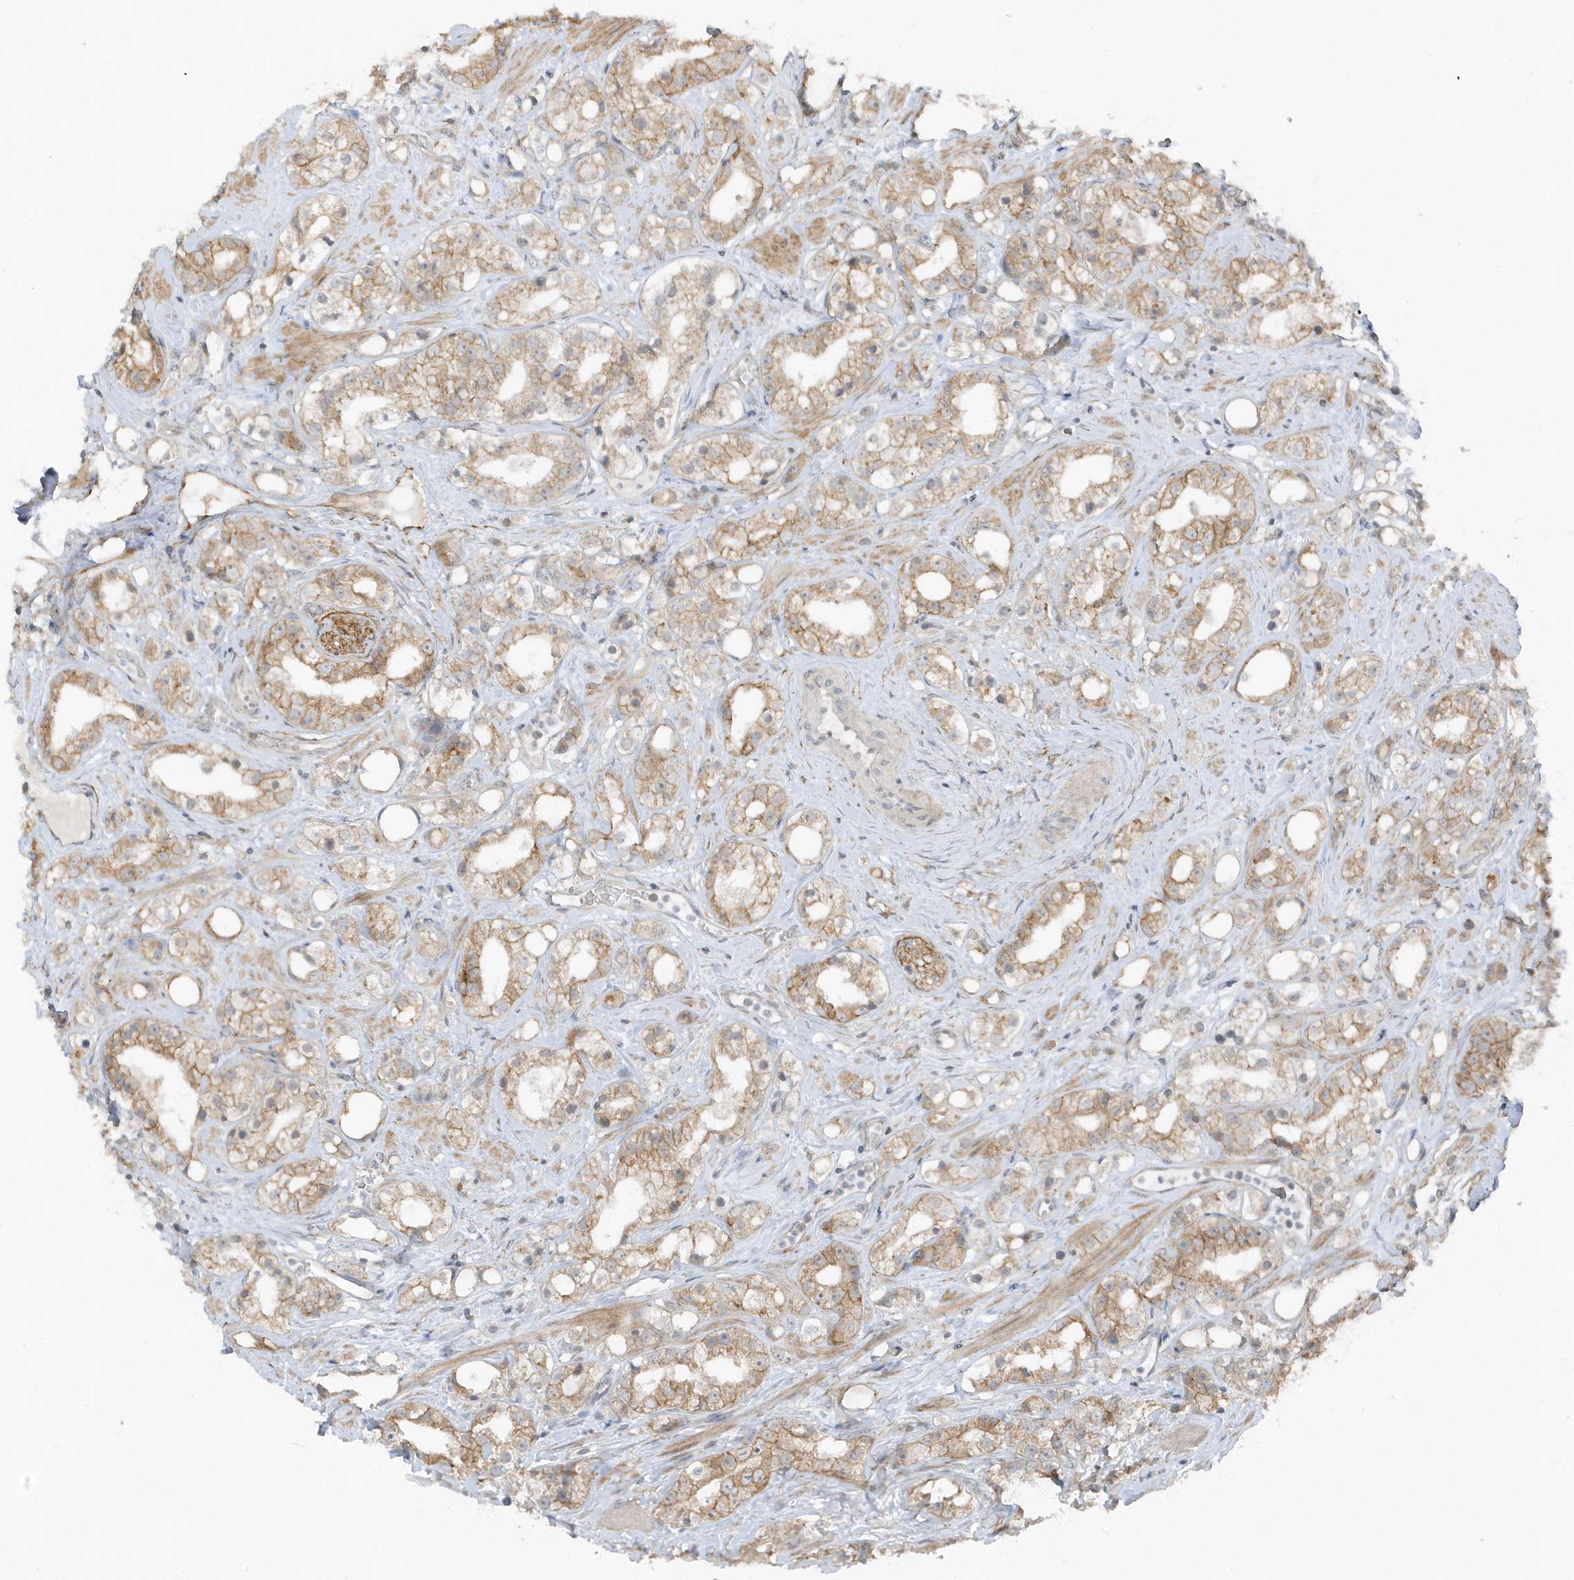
{"staining": {"intensity": "moderate", "quantity": ">75%", "location": "cytoplasmic/membranous"}, "tissue": "prostate cancer", "cell_type": "Tumor cells", "image_type": "cancer", "snomed": [{"axis": "morphology", "description": "Adenocarcinoma, NOS"}, {"axis": "topography", "description": "Prostate"}], "caption": "The image exhibits immunohistochemical staining of prostate cancer. There is moderate cytoplasmic/membranous positivity is appreciated in approximately >75% of tumor cells.", "gene": "PARD3B", "patient": {"sex": "male", "age": 79}}